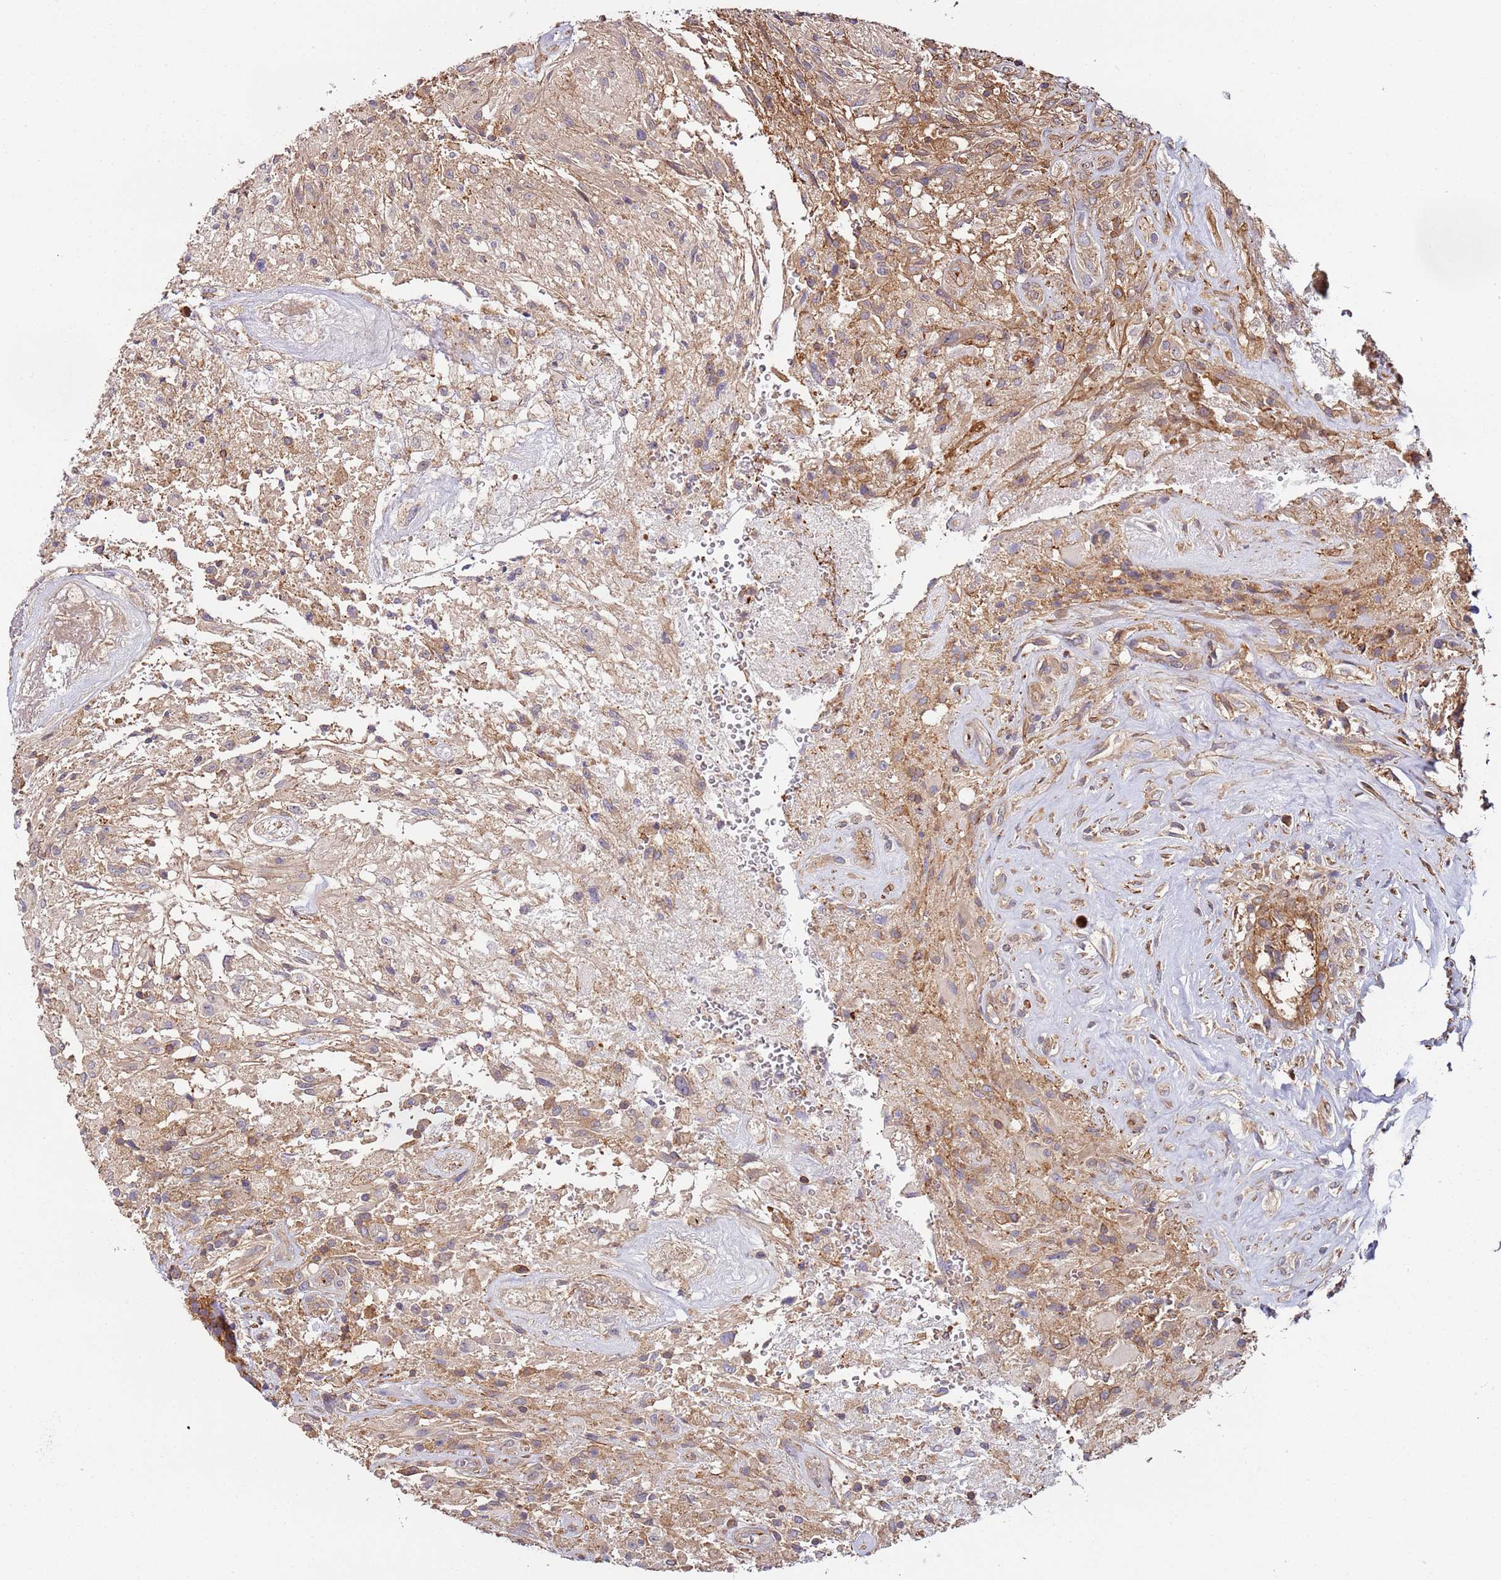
{"staining": {"intensity": "weak", "quantity": ">75%", "location": "cytoplasmic/membranous"}, "tissue": "glioma", "cell_type": "Tumor cells", "image_type": "cancer", "snomed": [{"axis": "morphology", "description": "Glioma, malignant, High grade"}, {"axis": "topography", "description": "Brain"}], "caption": "IHC of malignant glioma (high-grade) displays low levels of weak cytoplasmic/membranous positivity in about >75% of tumor cells.", "gene": "CYP2U1", "patient": {"sex": "male", "age": 56}}